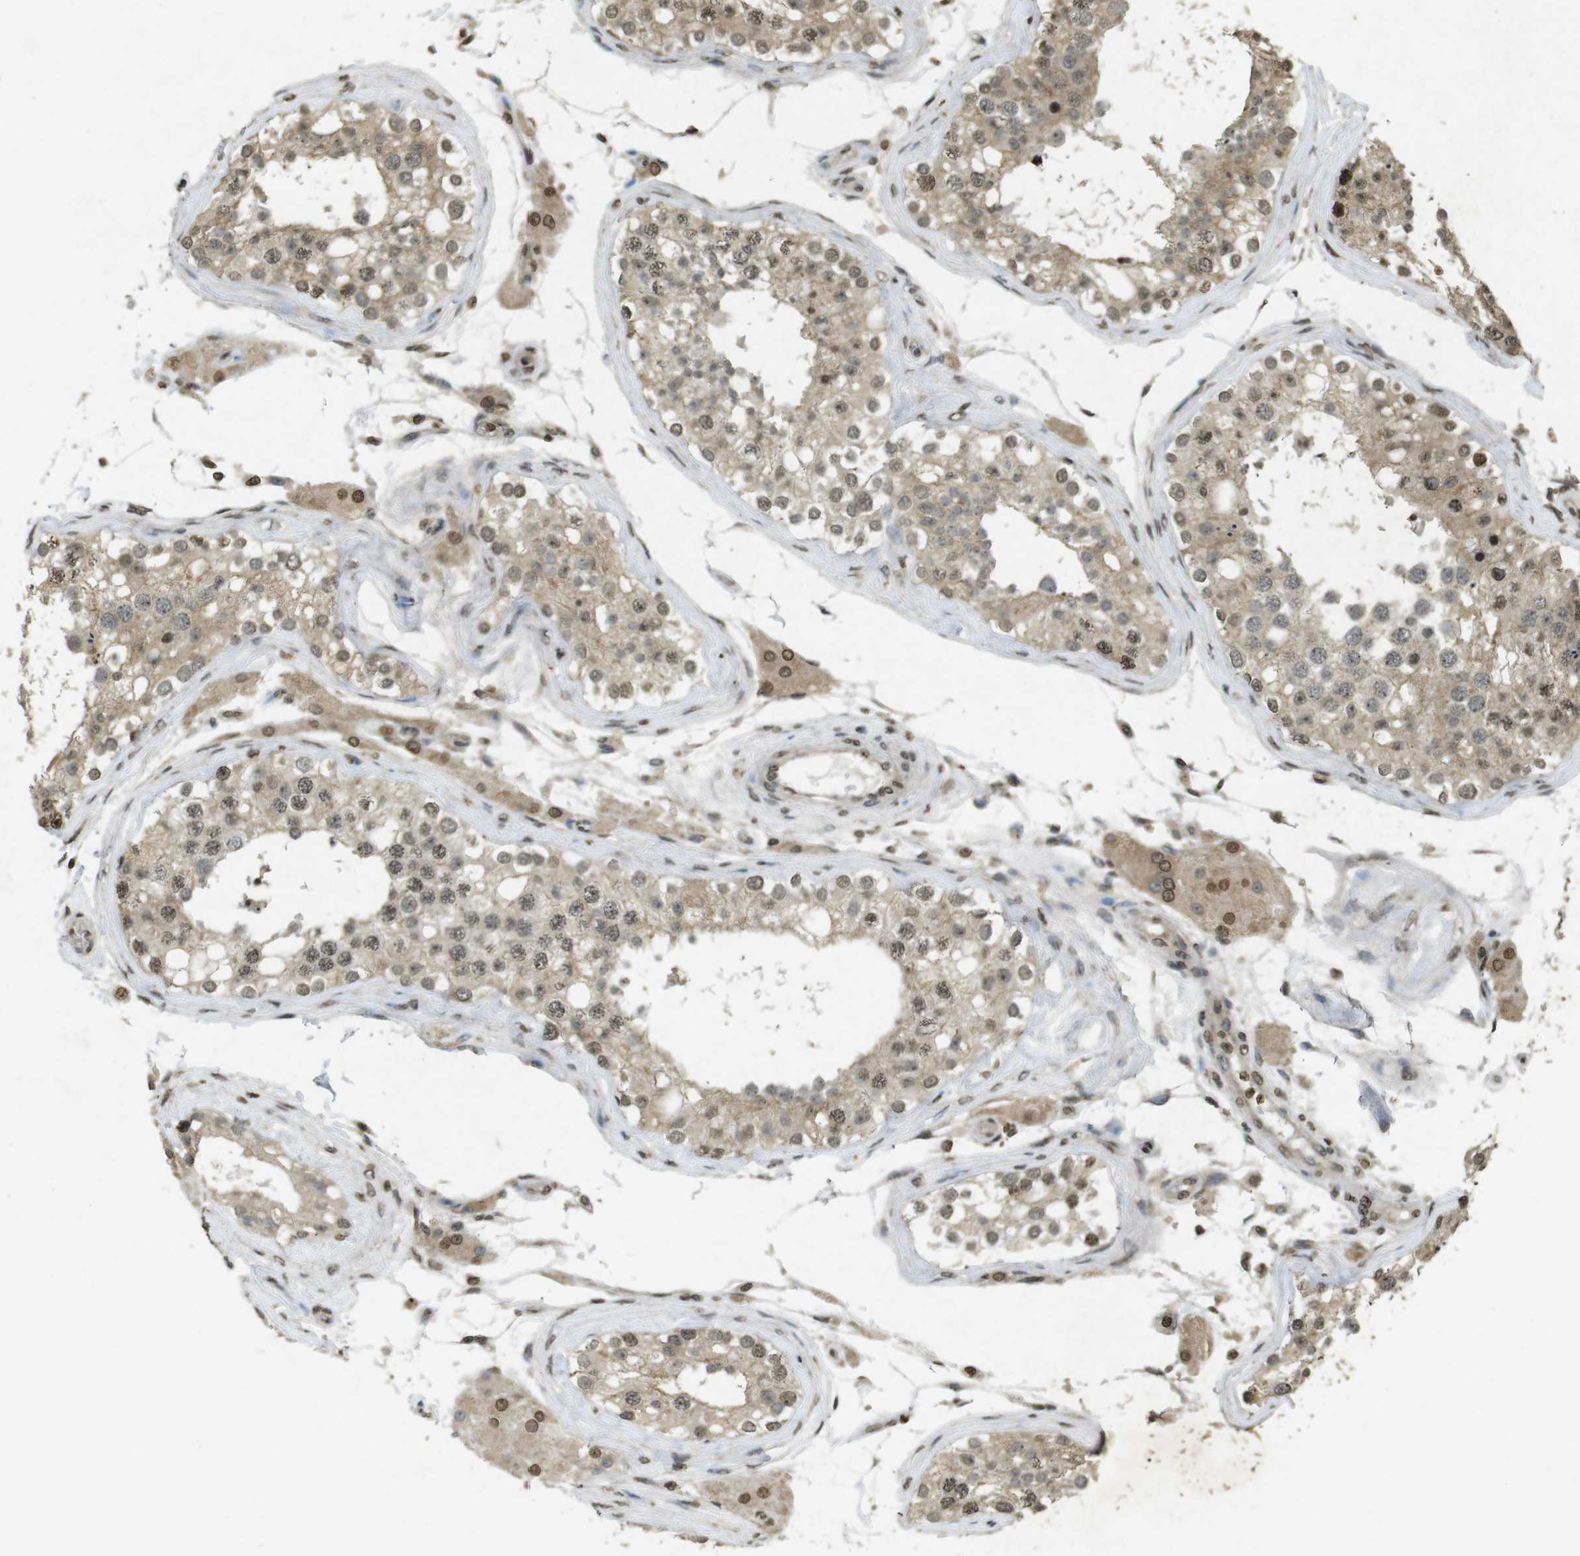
{"staining": {"intensity": "moderate", "quantity": ">75%", "location": "cytoplasmic/membranous,nuclear"}, "tissue": "testis", "cell_type": "Cells in seminiferous ducts", "image_type": "normal", "snomed": [{"axis": "morphology", "description": "Normal tissue, NOS"}, {"axis": "topography", "description": "Testis"}], "caption": "Human testis stained with a brown dye shows moderate cytoplasmic/membranous,nuclear positive expression in about >75% of cells in seminiferous ducts.", "gene": "ORC4", "patient": {"sex": "male", "age": 68}}